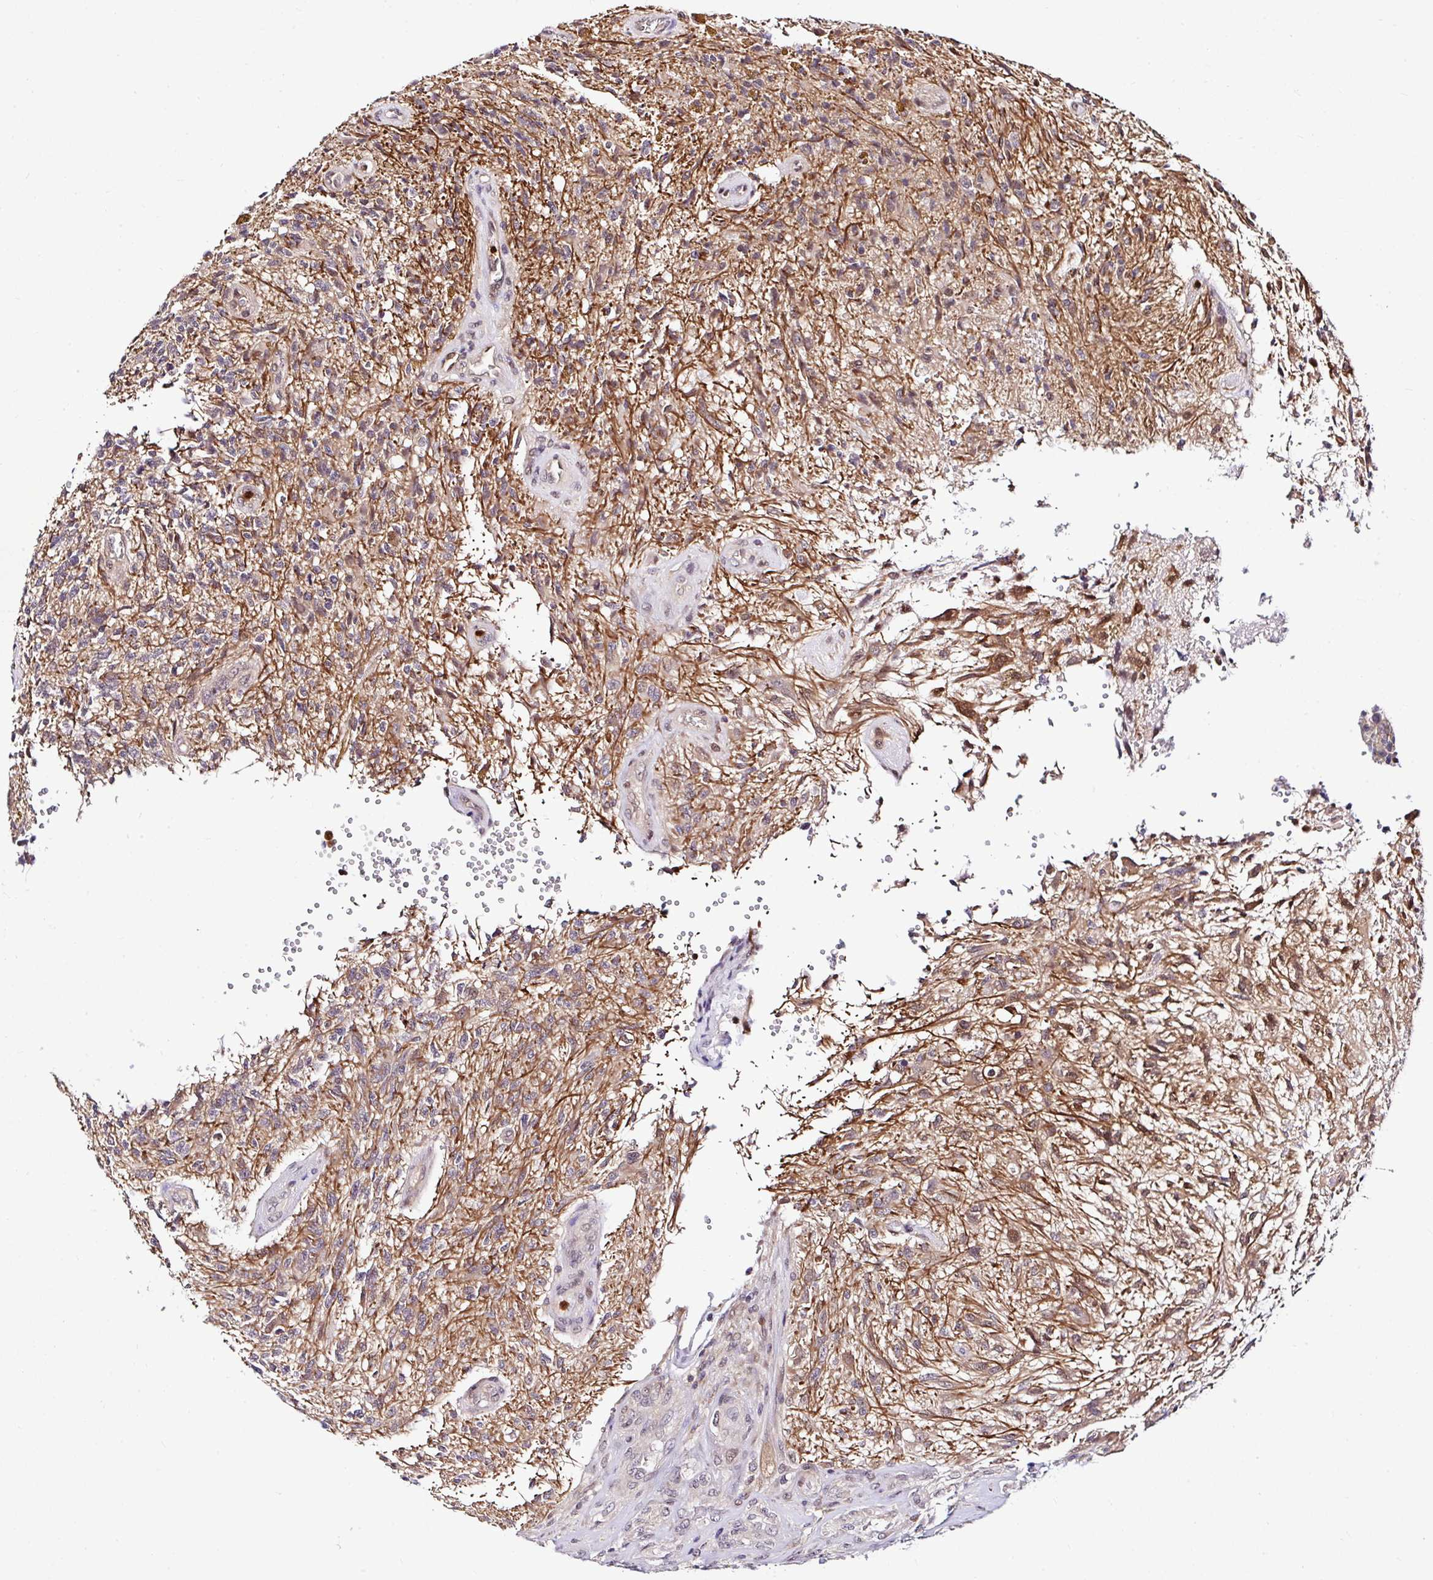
{"staining": {"intensity": "weak", "quantity": "25%-75%", "location": "cytoplasmic/membranous"}, "tissue": "glioma", "cell_type": "Tumor cells", "image_type": "cancer", "snomed": [{"axis": "morphology", "description": "Glioma, malignant, High grade"}, {"axis": "topography", "description": "Brain"}], "caption": "This photomicrograph reveals malignant high-grade glioma stained with immunohistochemistry (IHC) to label a protein in brown. The cytoplasmic/membranous of tumor cells show weak positivity for the protein. Nuclei are counter-stained blue.", "gene": "PIN4", "patient": {"sex": "male", "age": 56}}